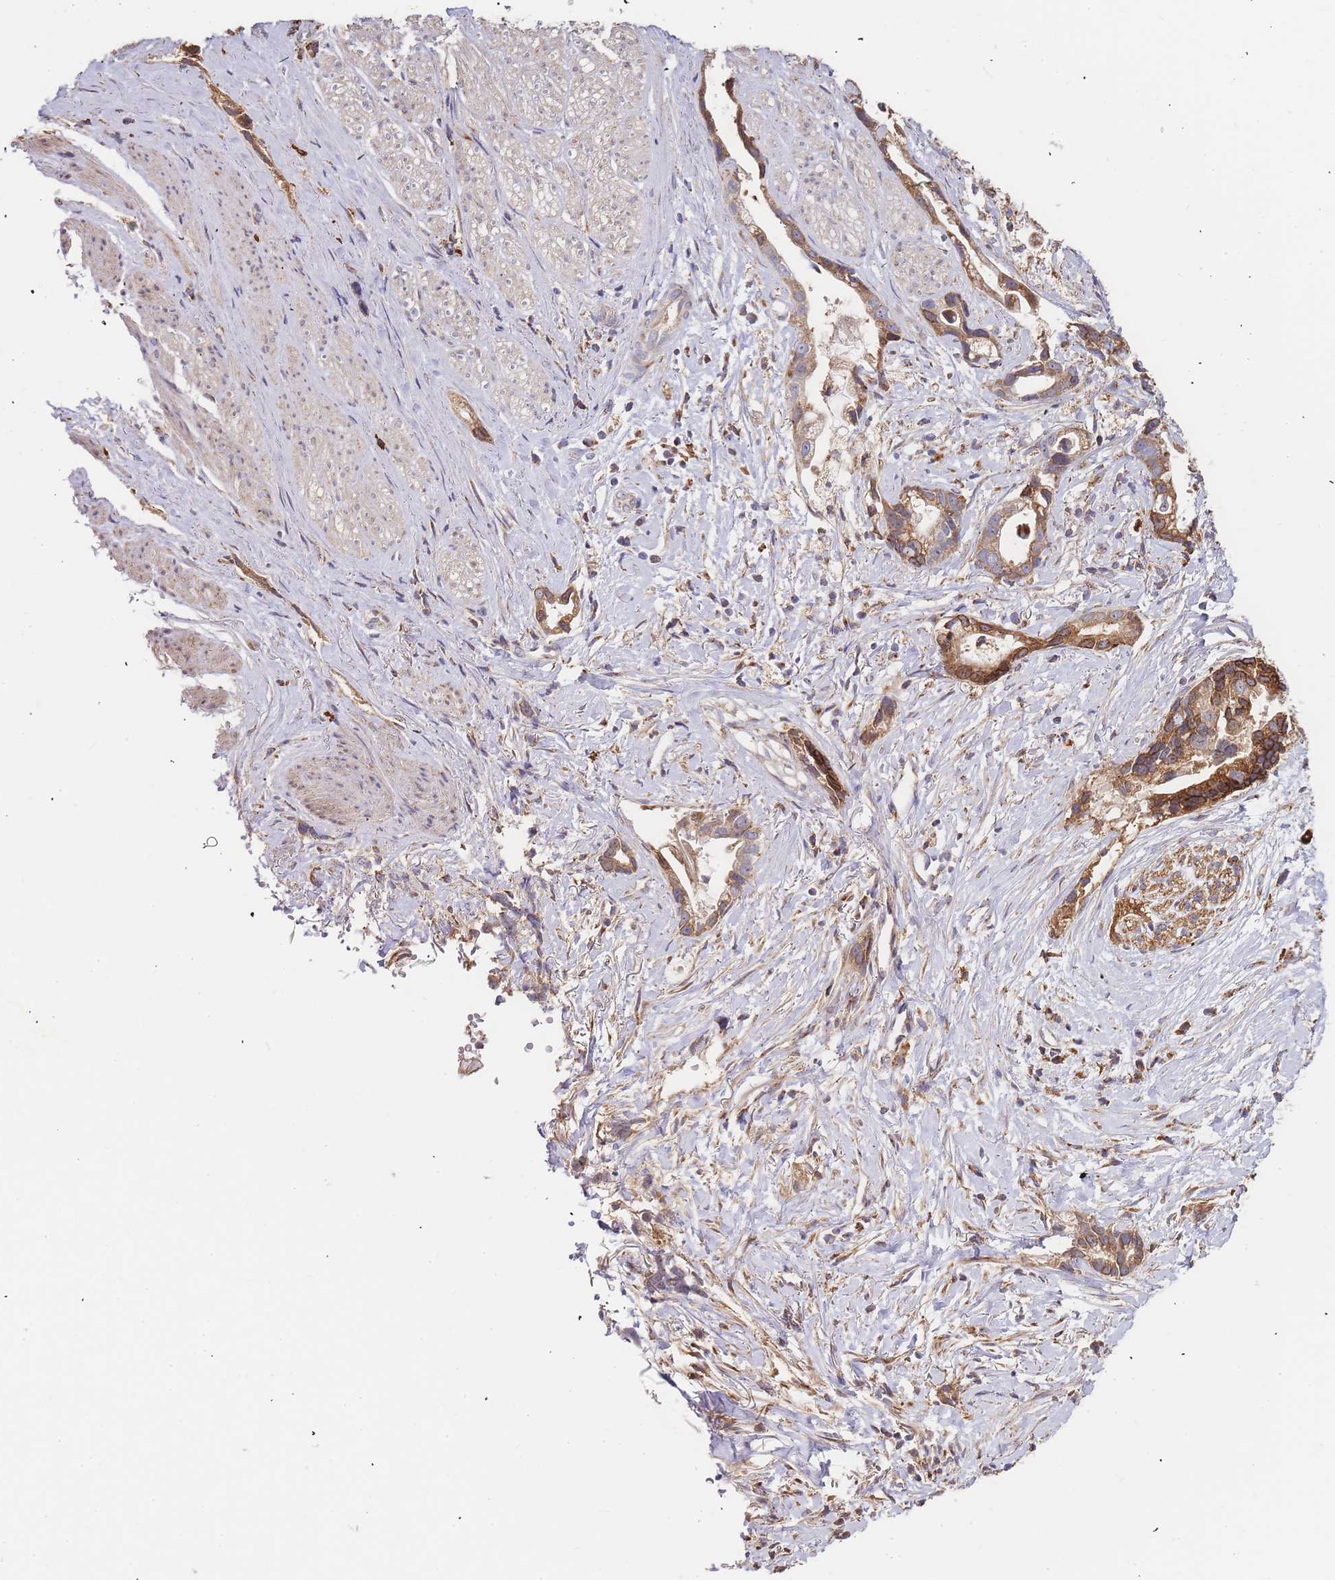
{"staining": {"intensity": "strong", "quantity": ">75%", "location": "cytoplasmic/membranous"}, "tissue": "stomach cancer", "cell_type": "Tumor cells", "image_type": "cancer", "snomed": [{"axis": "morphology", "description": "Adenocarcinoma, NOS"}, {"axis": "topography", "description": "Stomach"}], "caption": "Human stomach cancer stained with a protein marker shows strong staining in tumor cells.", "gene": "ADCY9", "patient": {"sex": "male", "age": 55}}